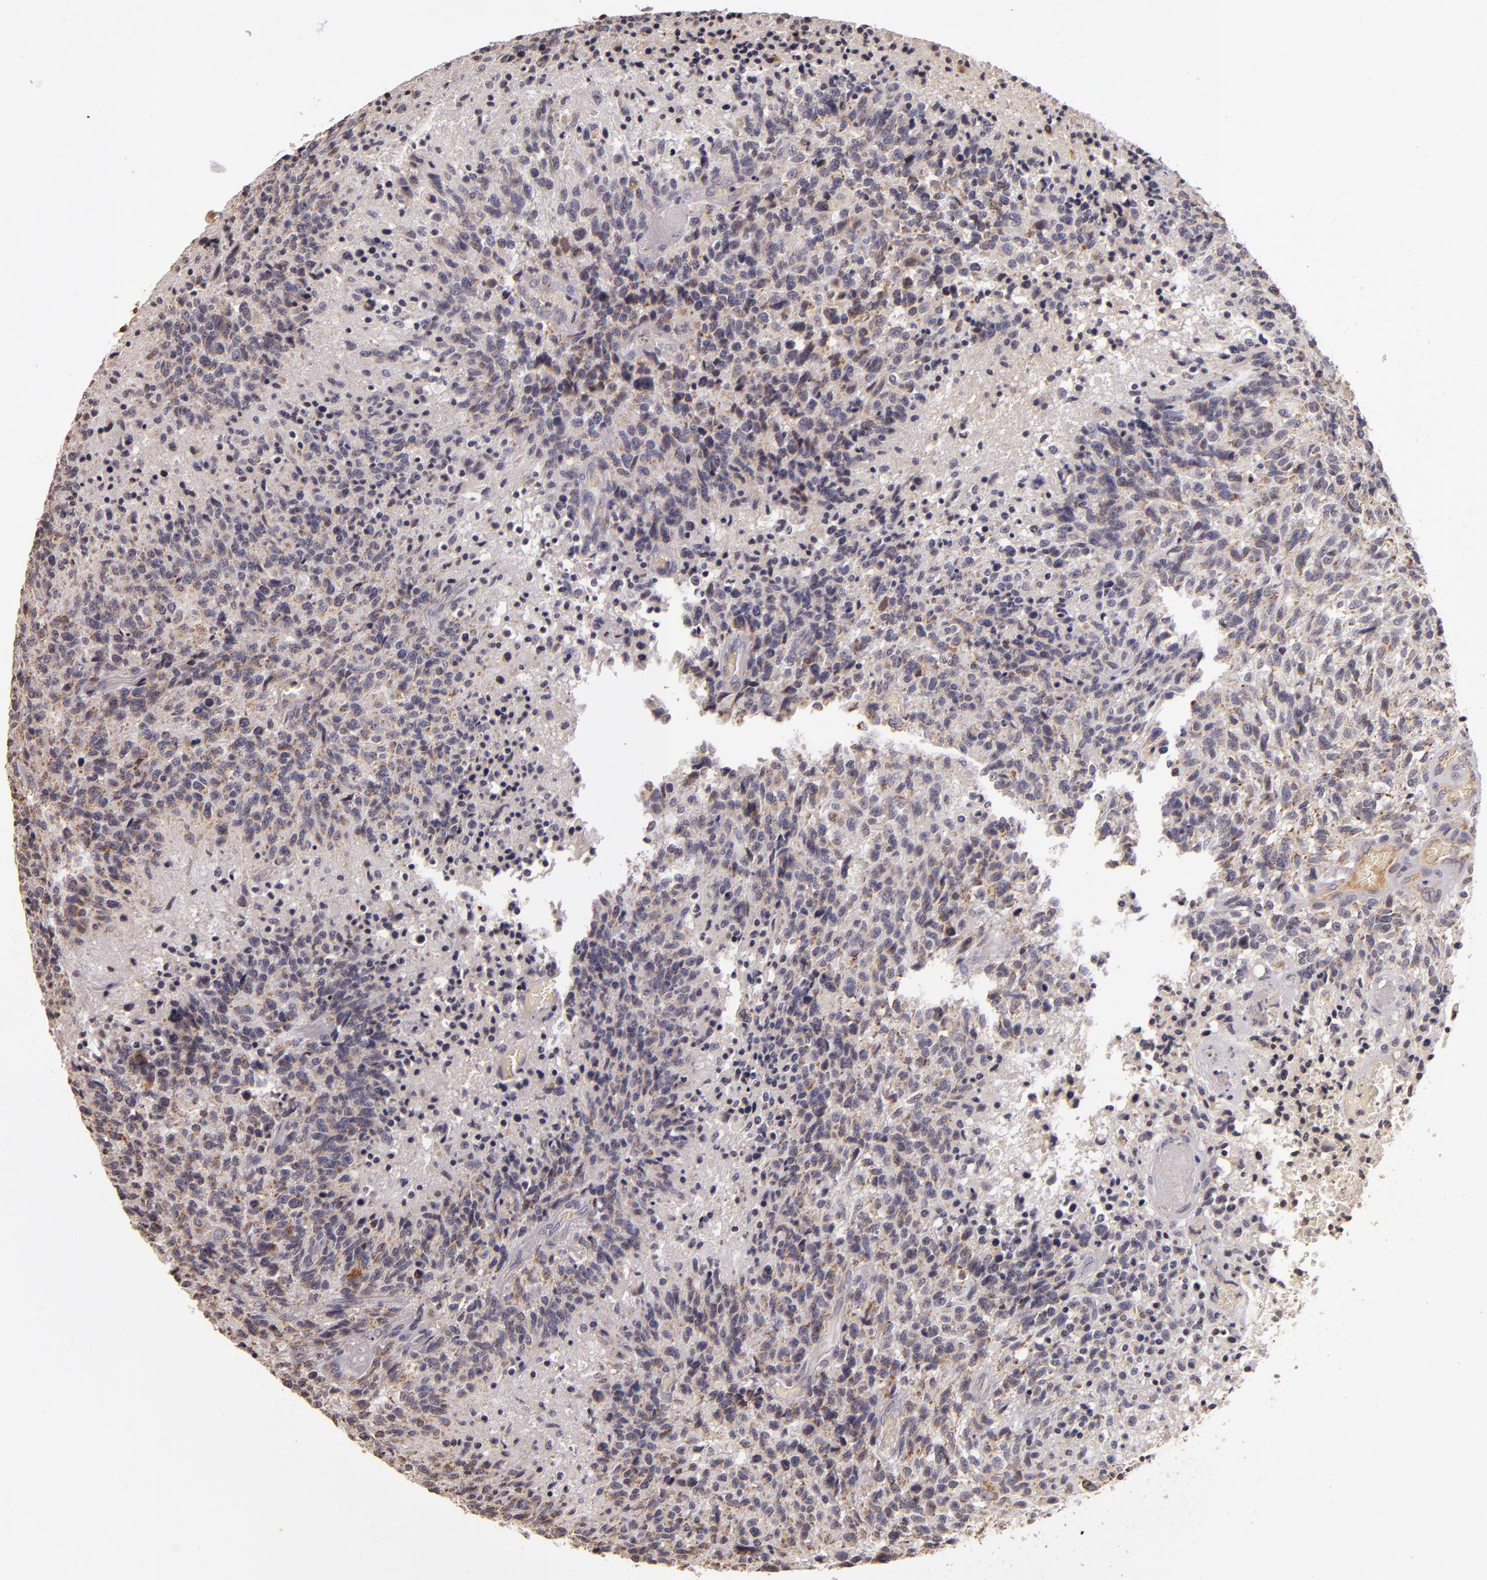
{"staining": {"intensity": "weak", "quantity": "25%-75%", "location": "cytoplasmic/membranous"}, "tissue": "glioma", "cell_type": "Tumor cells", "image_type": "cancer", "snomed": [{"axis": "morphology", "description": "Glioma, malignant, High grade"}, {"axis": "topography", "description": "Brain"}], "caption": "Tumor cells show weak cytoplasmic/membranous staining in approximately 25%-75% of cells in glioma.", "gene": "ABL1", "patient": {"sex": "male", "age": 36}}